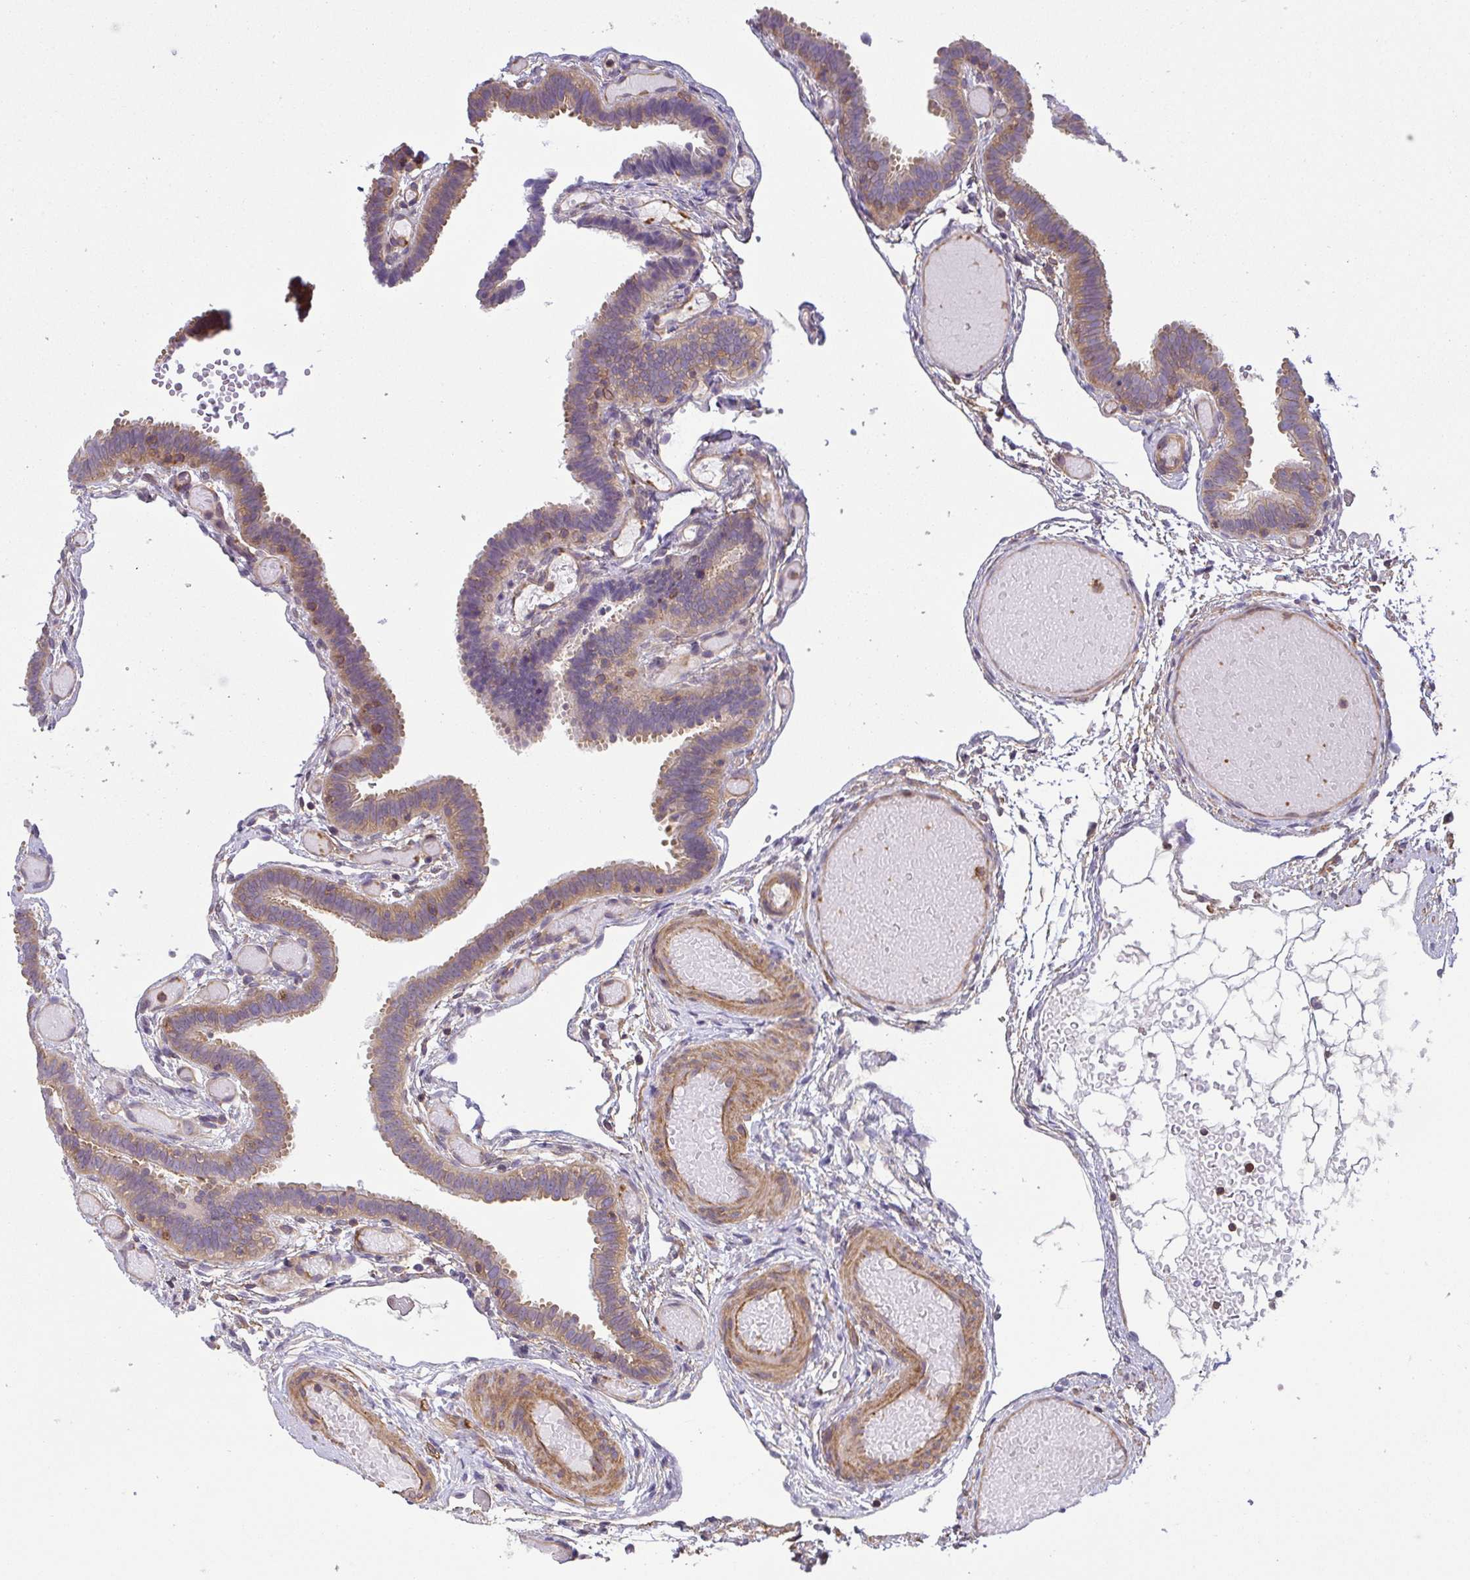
{"staining": {"intensity": "moderate", "quantity": ">75%", "location": "cytoplasmic/membranous"}, "tissue": "fallopian tube", "cell_type": "Glandular cells", "image_type": "normal", "snomed": [{"axis": "morphology", "description": "Normal tissue, NOS"}, {"axis": "topography", "description": "Fallopian tube"}], "caption": "High-power microscopy captured an immunohistochemistry photomicrograph of unremarkable fallopian tube, revealing moderate cytoplasmic/membranous staining in about >75% of glandular cells.", "gene": "TMEM229A", "patient": {"sex": "female", "age": 37}}